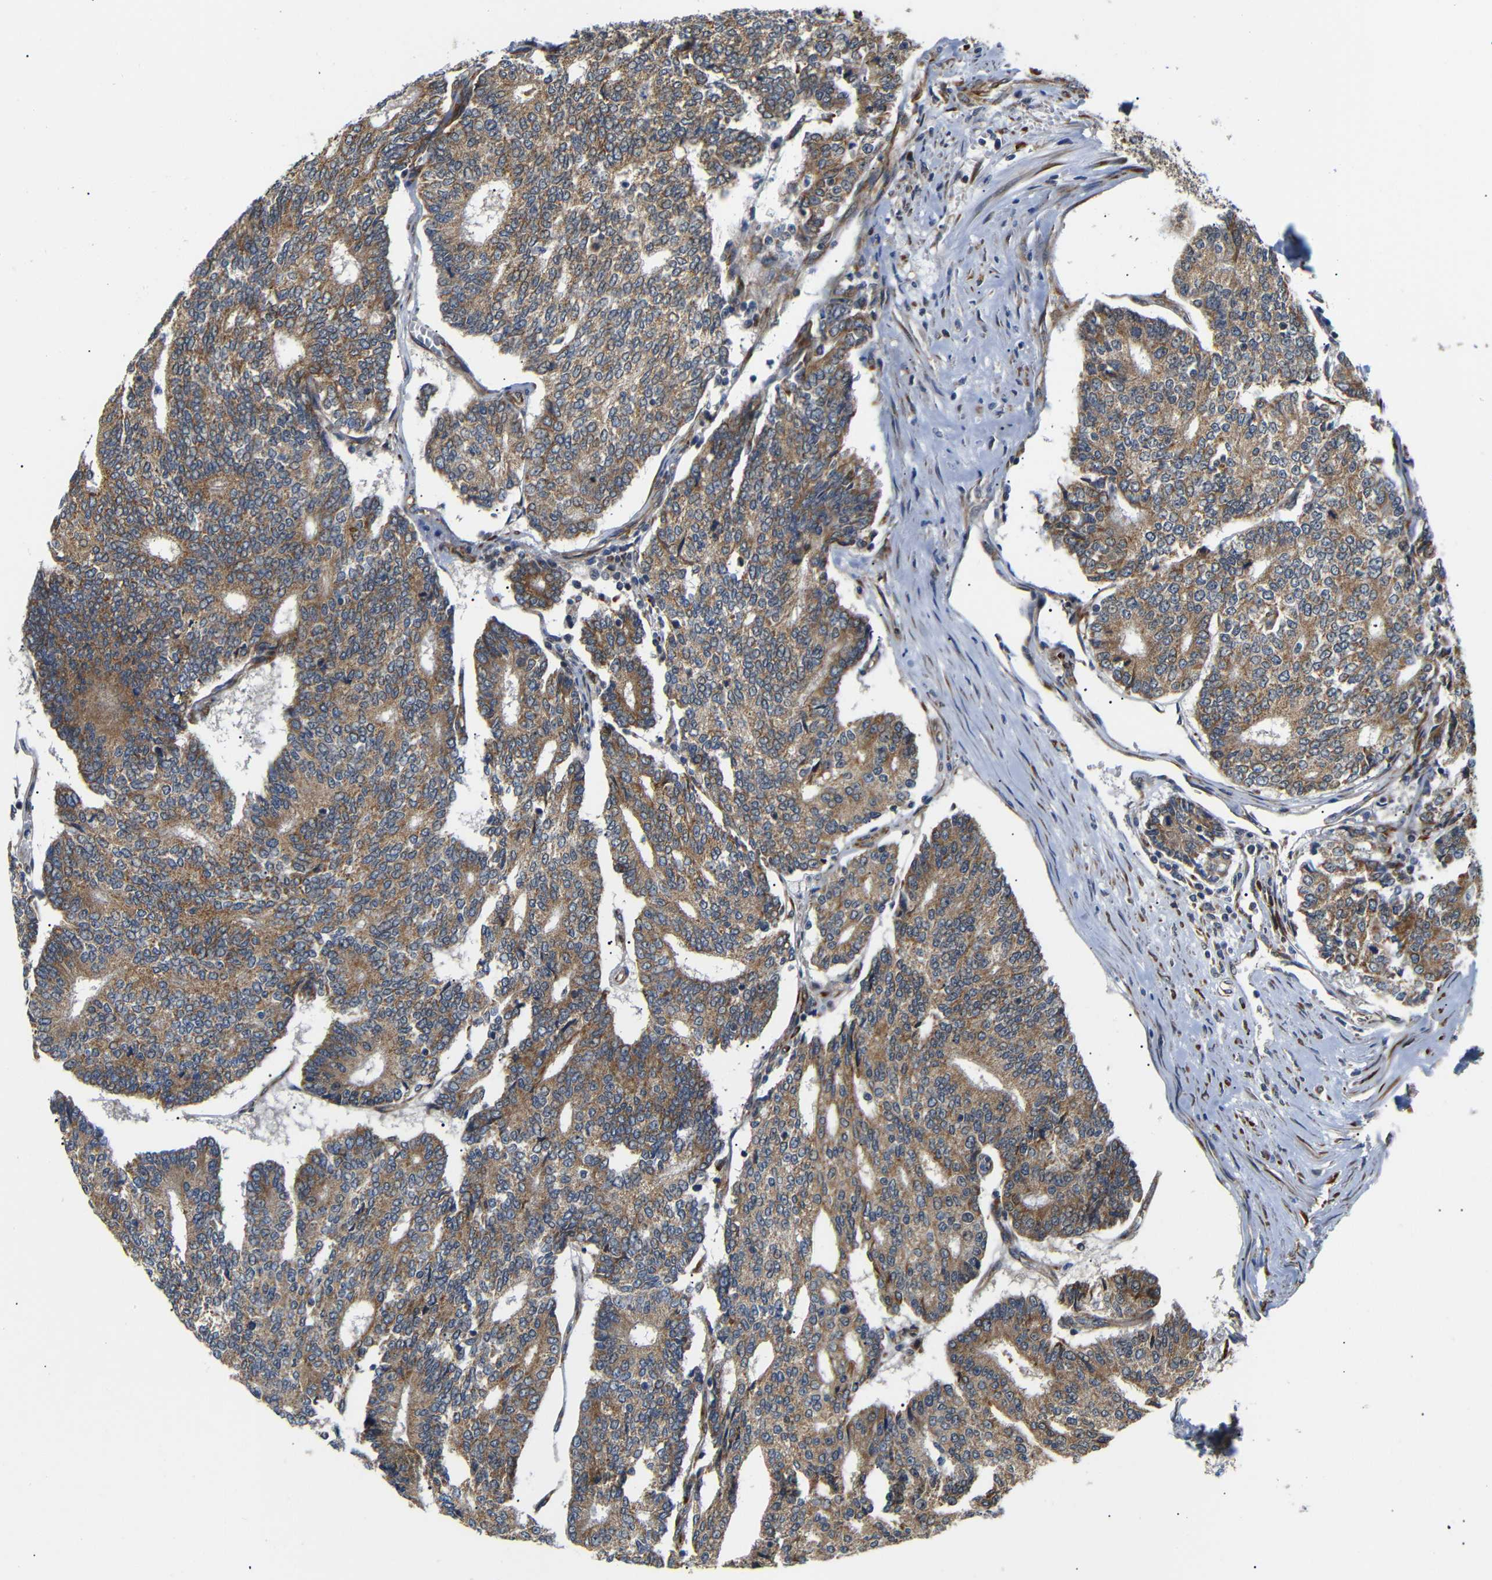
{"staining": {"intensity": "moderate", "quantity": ">75%", "location": "cytoplasmic/membranous"}, "tissue": "prostate cancer", "cell_type": "Tumor cells", "image_type": "cancer", "snomed": [{"axis": "morphology", "description": "Normal tissue, NOS"}, {"axis": "morphology", "description": "Adenocarcinoma, High grade"}, {"axis": "topography", "description": "Prostate"}, {"axis": "topography", "description": "Seminal veicle"}], "caption": "A brown stain labels moderate cytoplasmic/membranous positivity of a protein in adenocarcinoma (high-grade) (prostate) tumor cells.", "gene": "KANK4", "patient": {"sex": "male", "age": 55}}